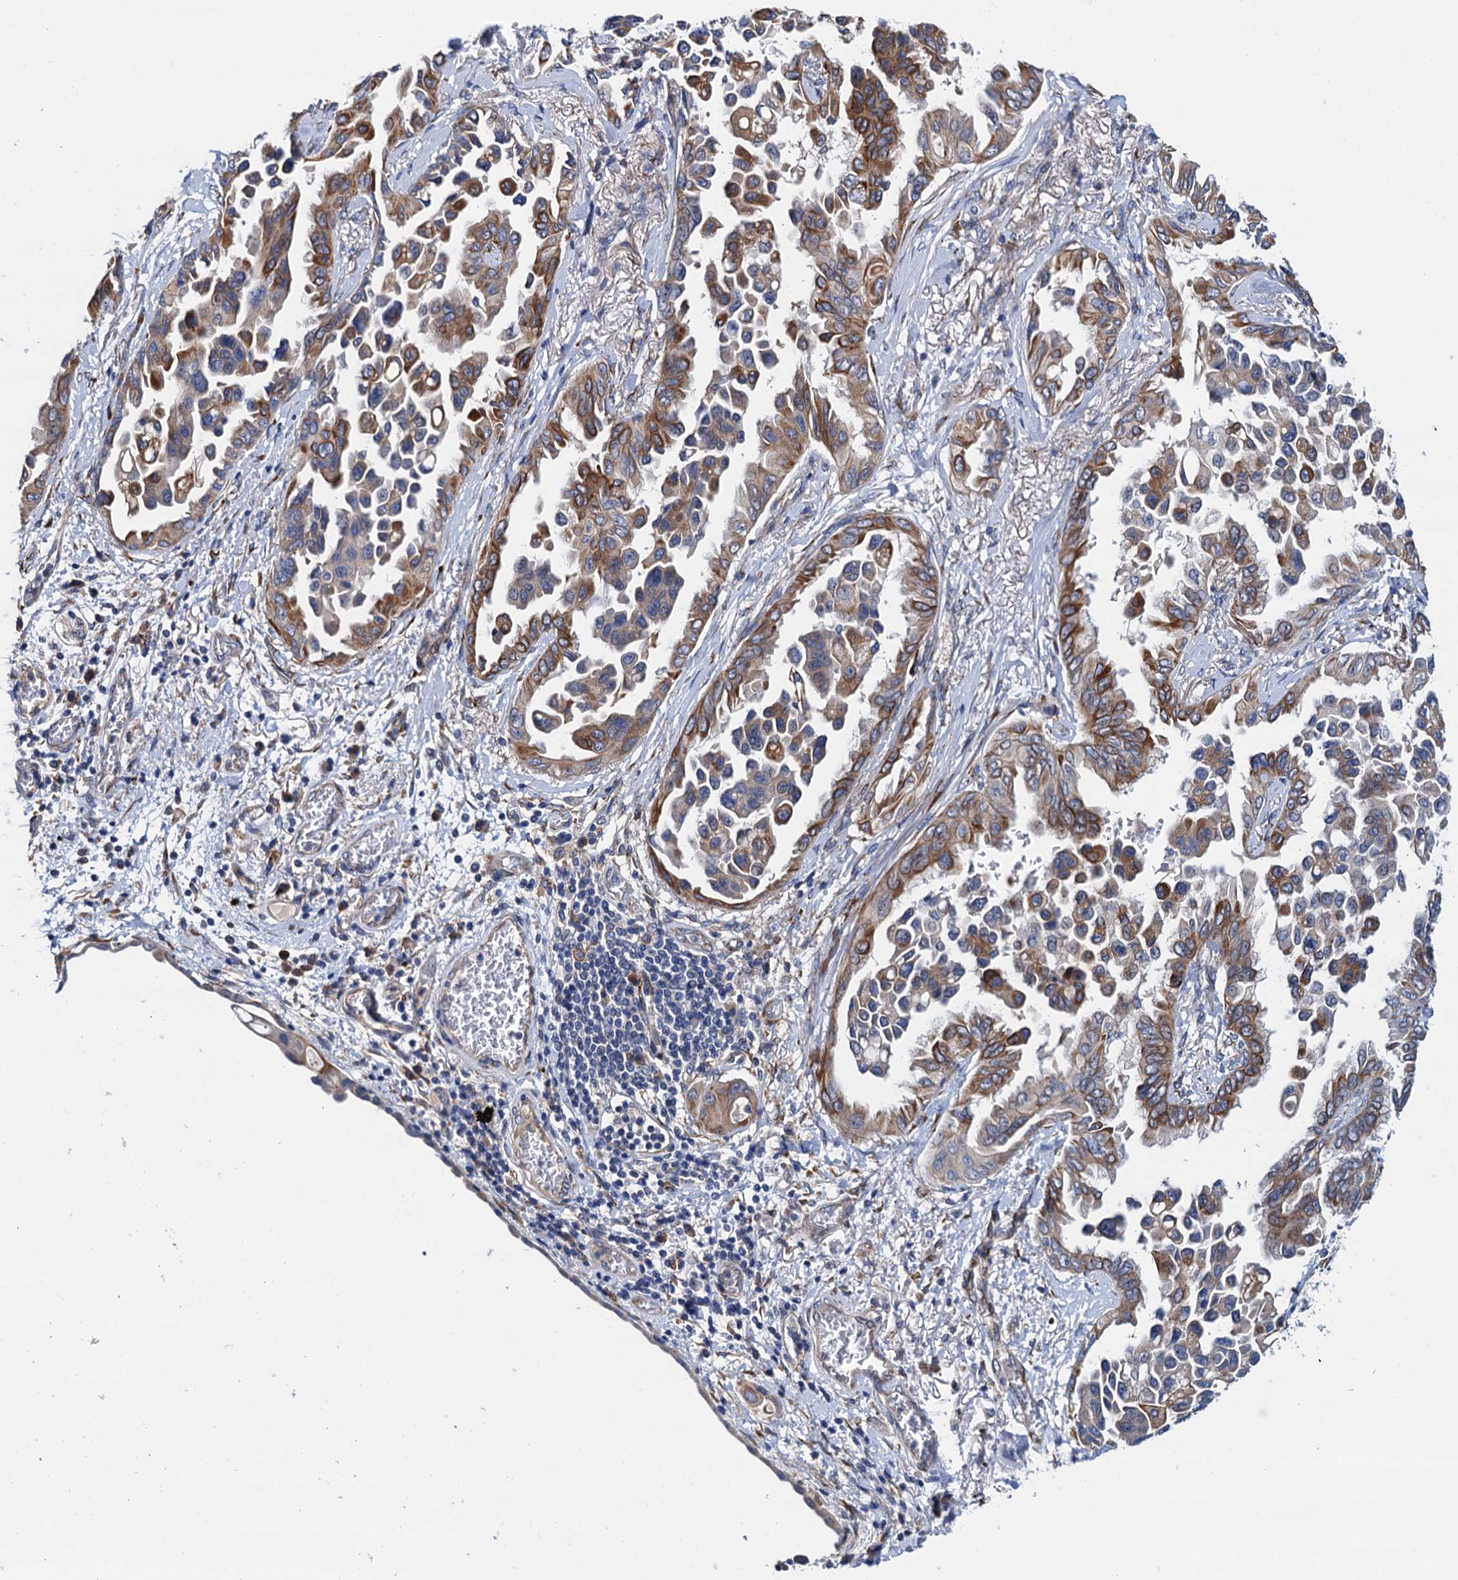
{"staining": {"intensity": "moderate", "quantity": ">75%", "location": "cytoplasmic/membranous"}, "tissue": "lung cancer", "cell_type": "Tumor cells", "image_type": "cancer", "snomed": [{"axis": "morphology", "description": "Adenocarcinoma, NOS"}, {"axis": "topography", "description": "Lung"}], "caption": "Protein positivity by IHC shows moderate cytoplasmic/membranous positivity in about >75% of tumor cells in adenocarcinoma (lung). Using DAB (3,3'-diaminobenzidine) (brown) and hematoxylin (blue) stains, captured at high magnification using brightfield microscopy.", "gene": "RASSF9", "patient": {"sex": "female", "age": 67}}